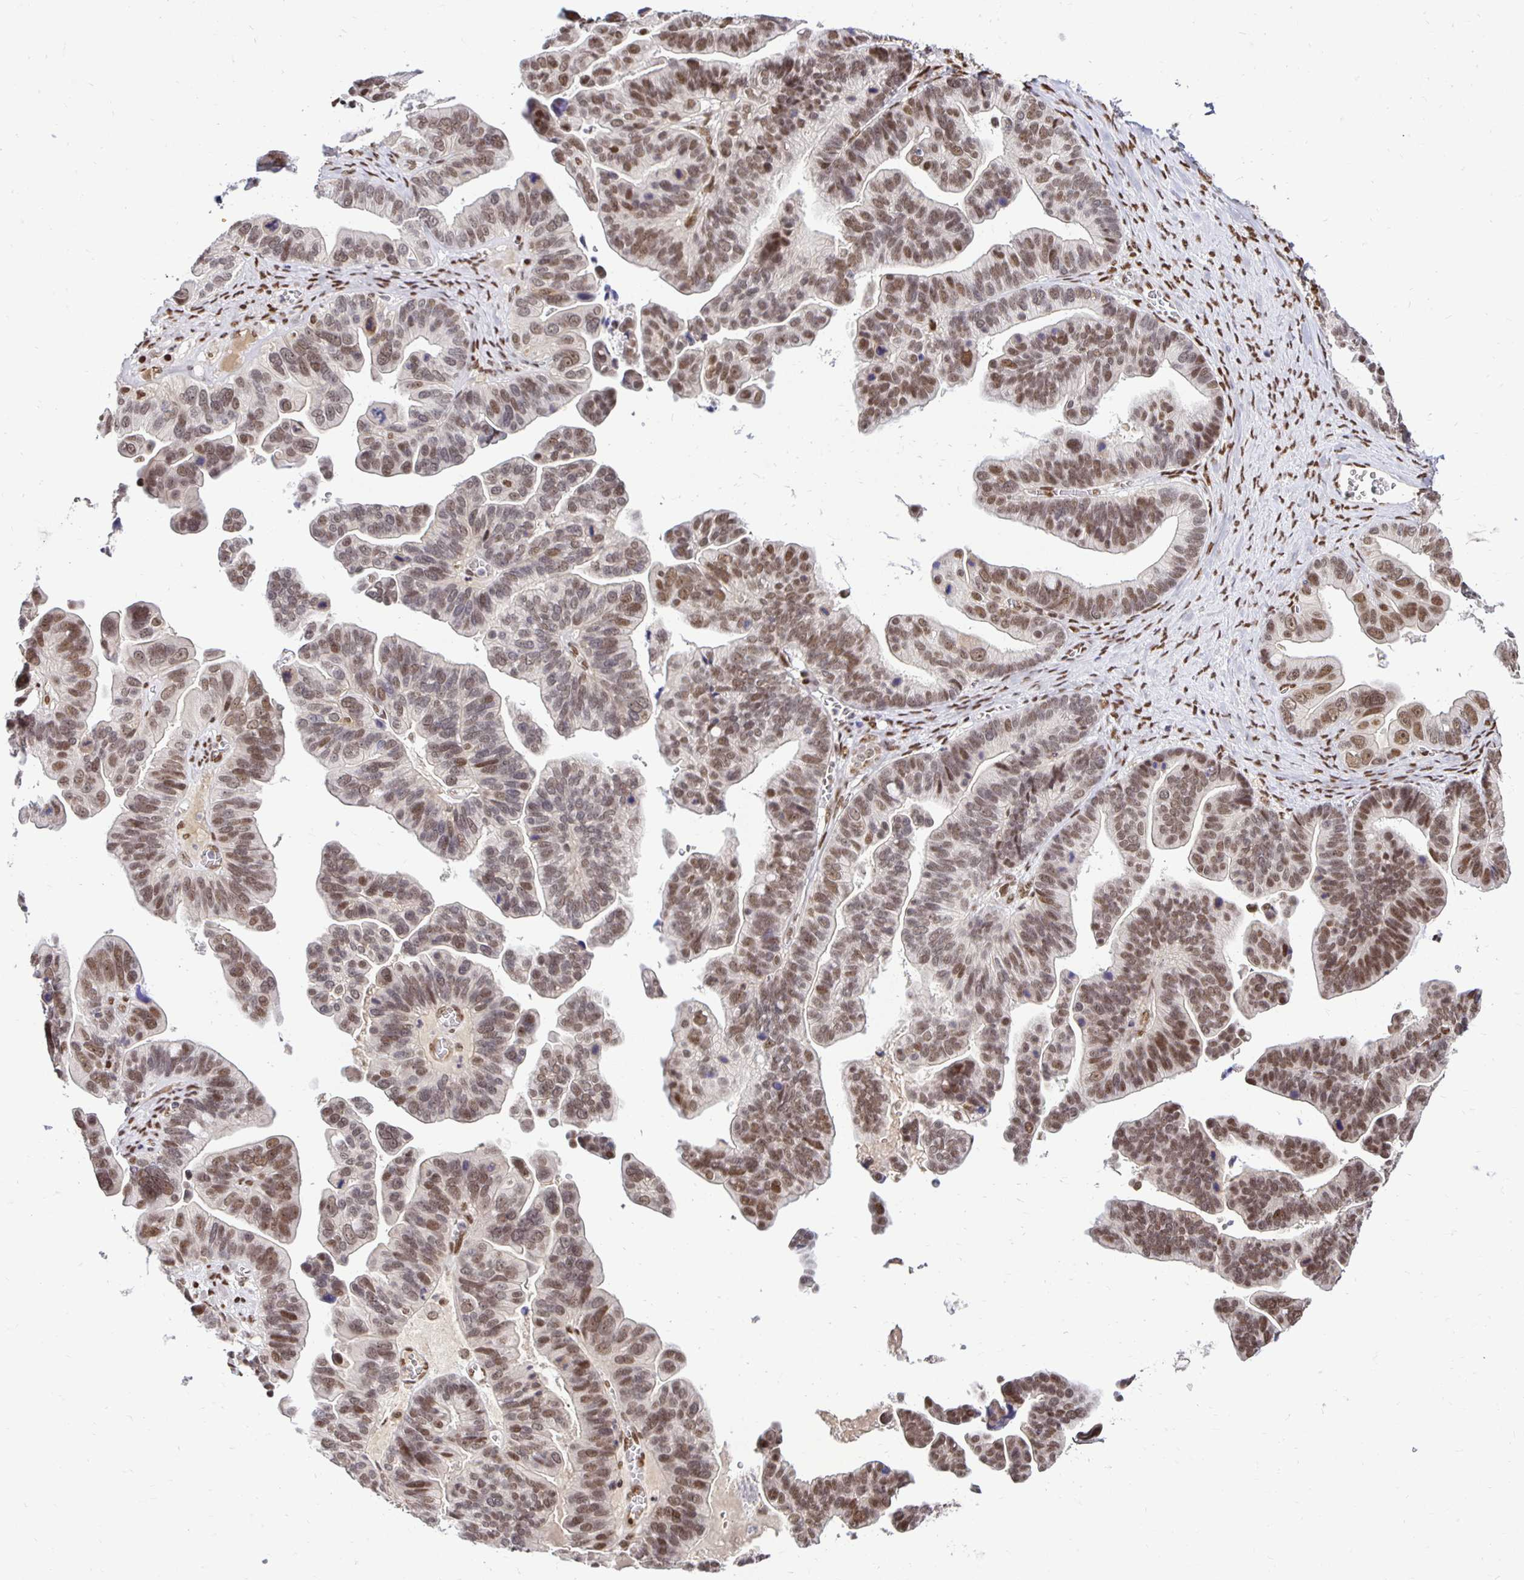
{"staining": {"intensity": "moderate", "quantity": "25%-75%", "location": "nuclear"}, "tissue": "ovarian cancer", "cell_type": "Tumor cells", "image_type": "cancer", "snomed": [{"axis": "morphology", "description": "Cystadenocarcinoma, serous, NOS"}, {"axis": "topography", "description": "Ovary"}], "caption": "This is a photomicrograph of immunohistochemistry (IHC) staining of ovarian cancer (serous cystadenocarcinoma), which shows moderate staining in the nuclear of tumor cells.", "gene": "ZNF579", "patient": {"sex": "female", "age": 56}}